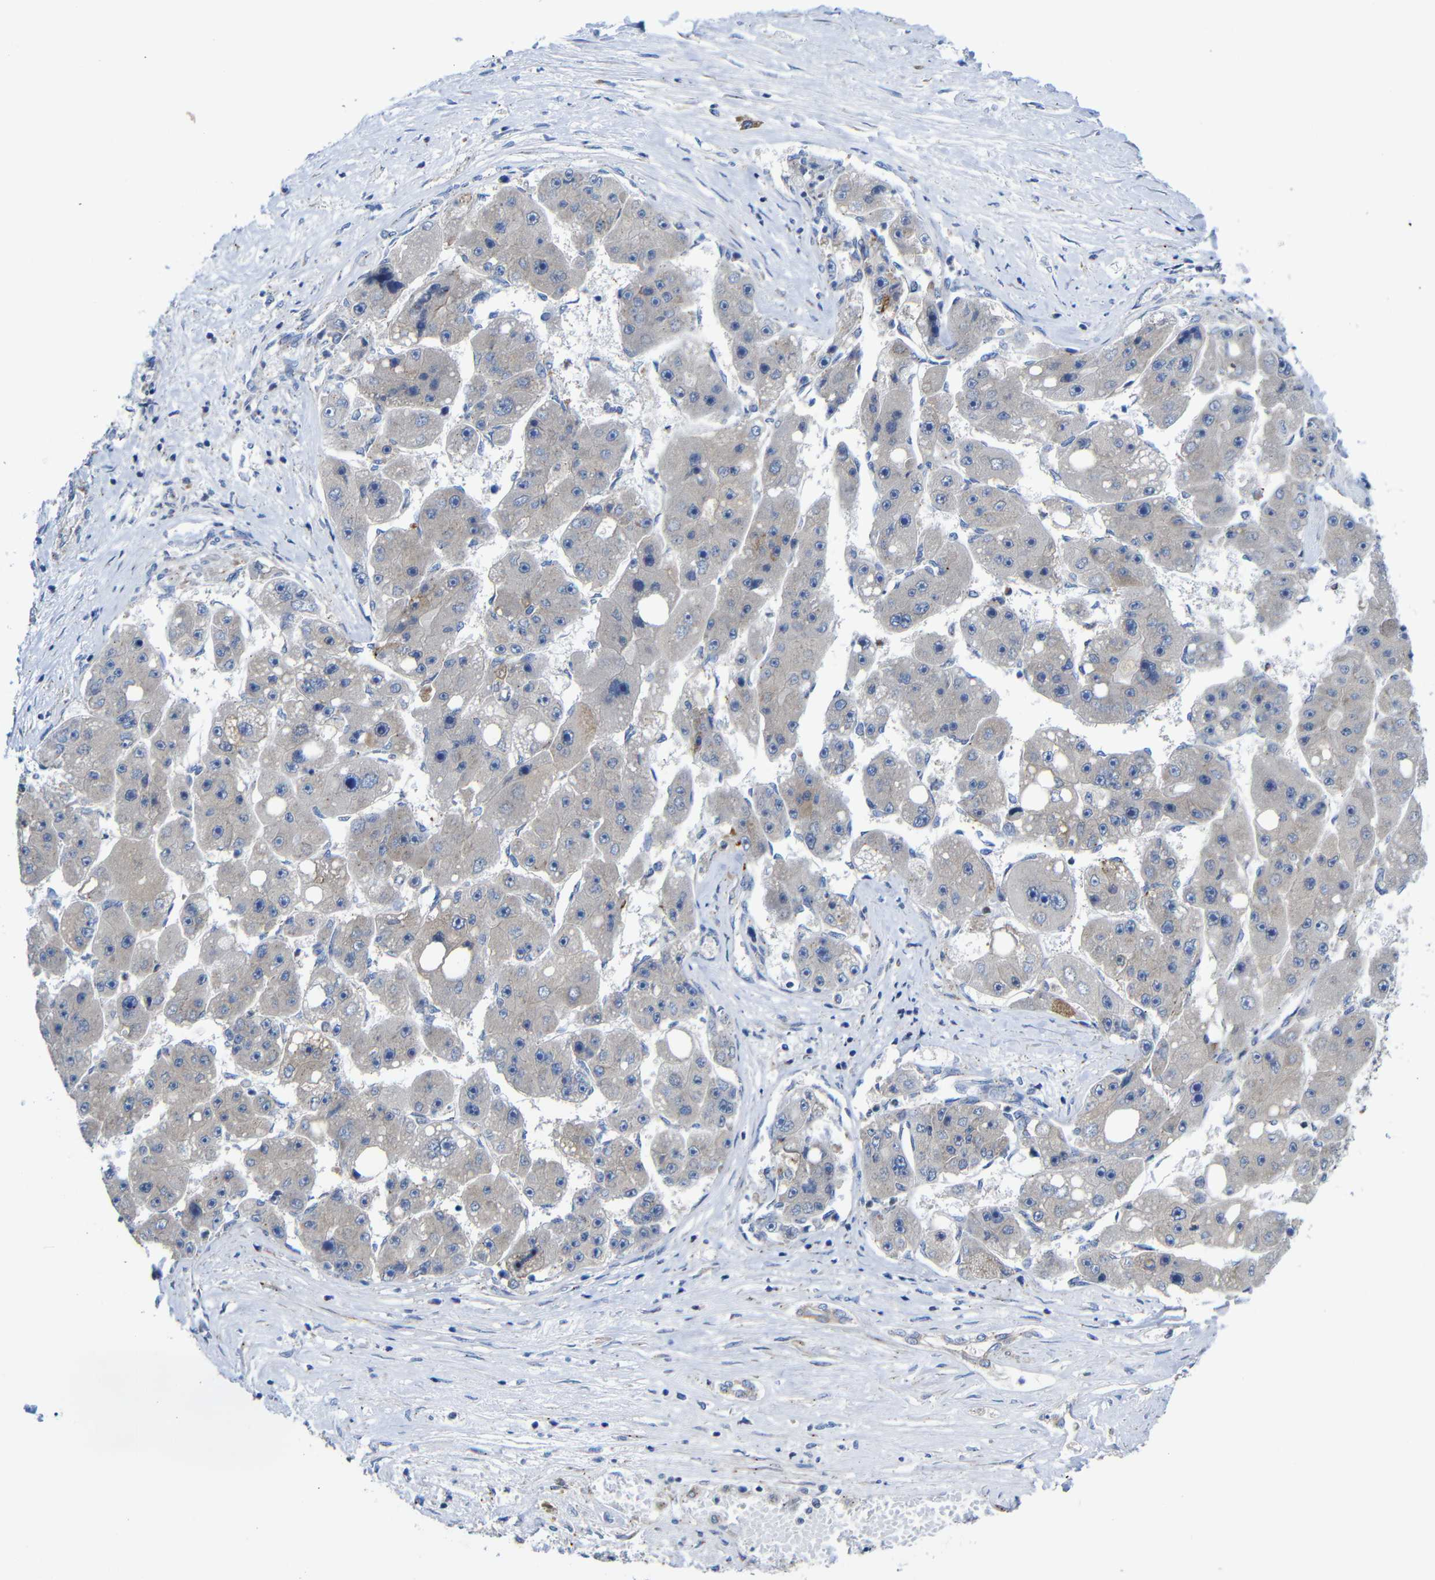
{"staining": {"intensity": "negative", "quantity": "none", "location": "none"}, "tissue": "liver cancer", "cell_type": "Tumor cells", "image_type": "cancer", "snomed": [{"axis": "morphology", "description": "Carcinoma, Hepatocellular, NOS"}, {"axis": "topography", "description": "Liver"}], "caption": "Photomicrograph shows no protein positivity in tumor cells of hepatocellular carcinoma (liver) tissue. (Immunohistochemistry (ihc), brightfield microscopy, high magnification).", "gene": "DDRGK1", "patient": {"sex": "female", "age": 61}}